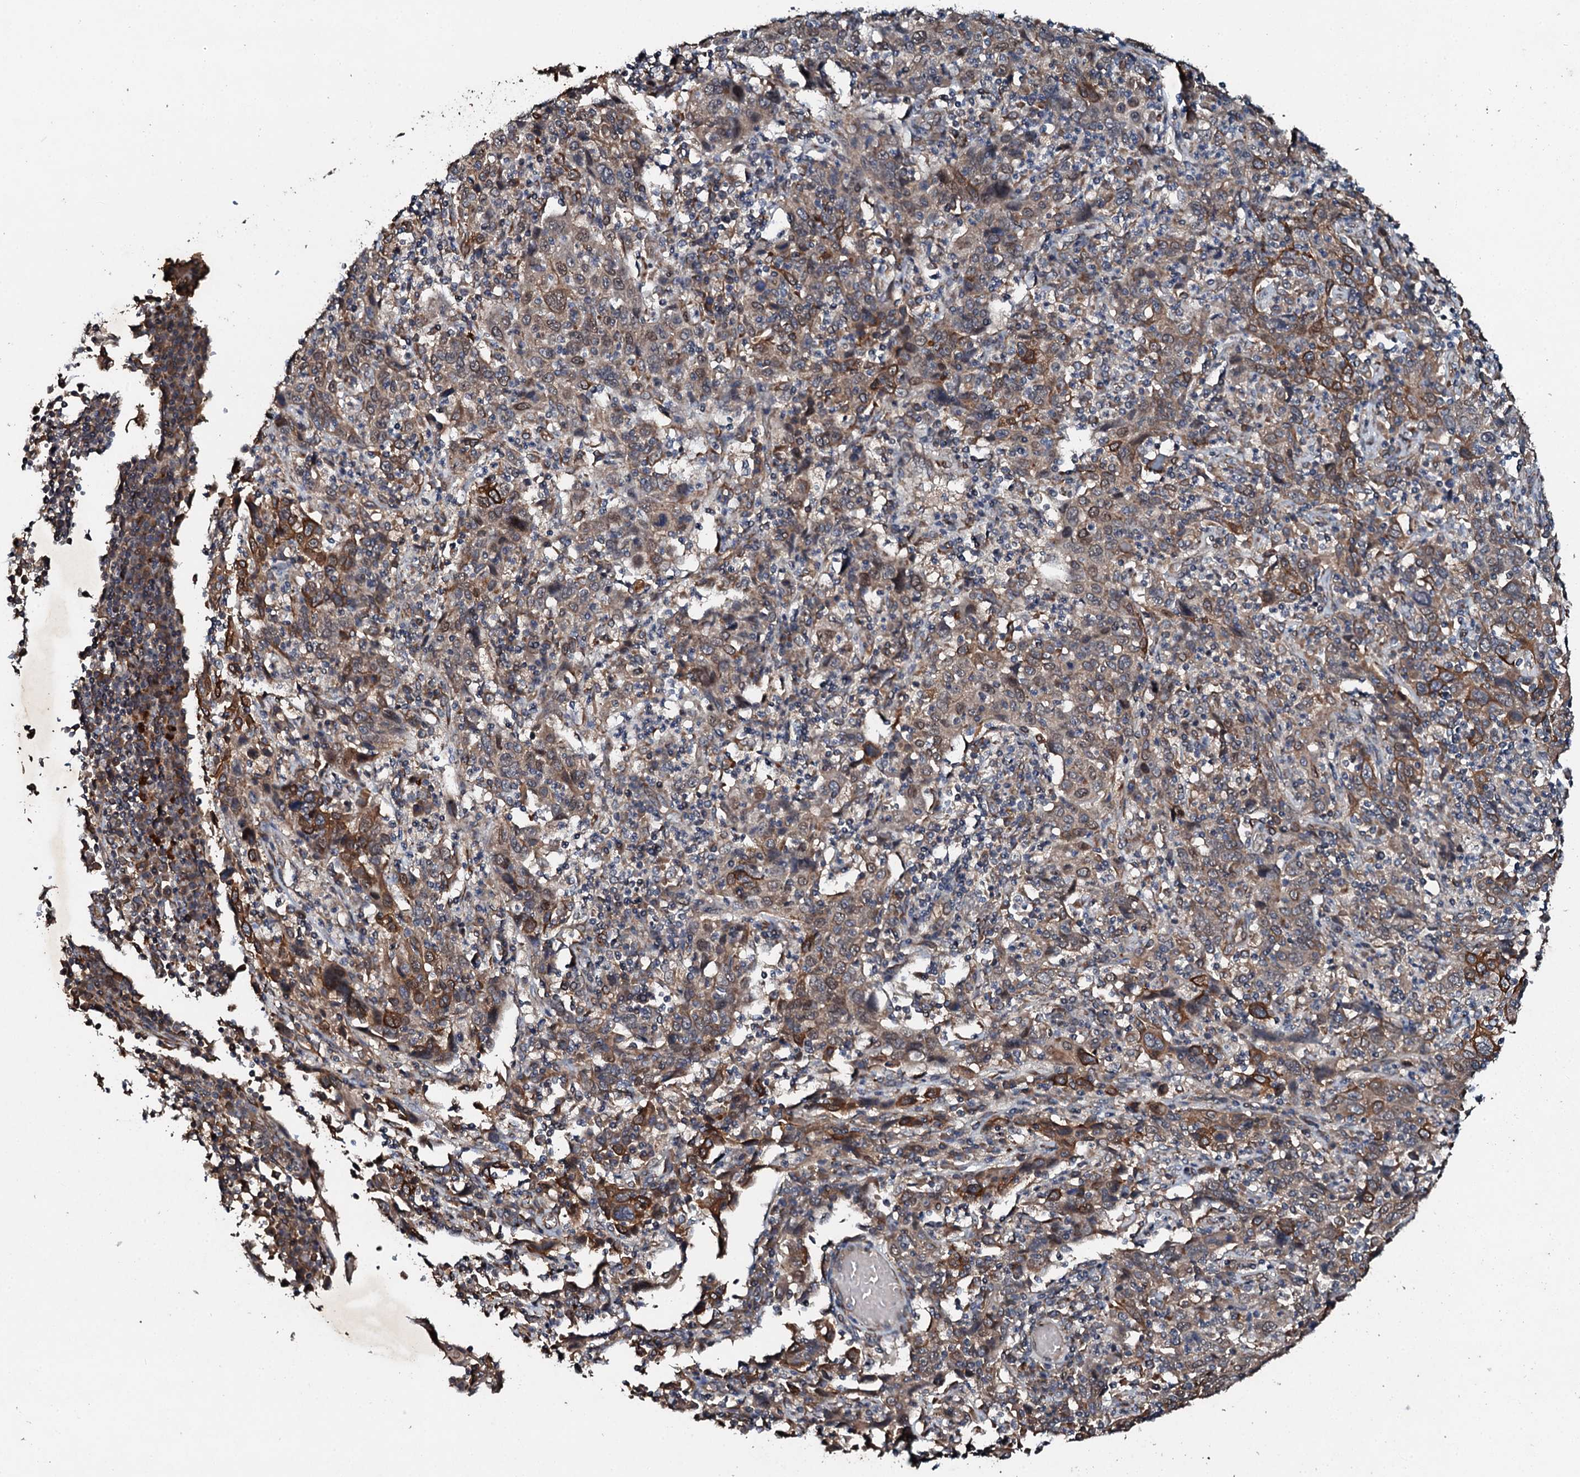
{"staining": {"intensity": "strong", "quantity": "<25%", "location": "cytoplasmic/membranous,nuclear"}, "tissue": "cervical cancer", "cell_type": "Tumor cells", "image_type": "cancer", "snomed": [{"axis": "morphology", "description": "Squamous cell carcinoma, NOS"}, {"axis": "topography", "description": "Cervix"}], "caption": "Human squamous cell carcinoma (cervical) stained with a protein marker exhibits strong staining in tumor cells.", "gene": "ADAMTS10", "patient": {"sex": "female", "age": 46}}